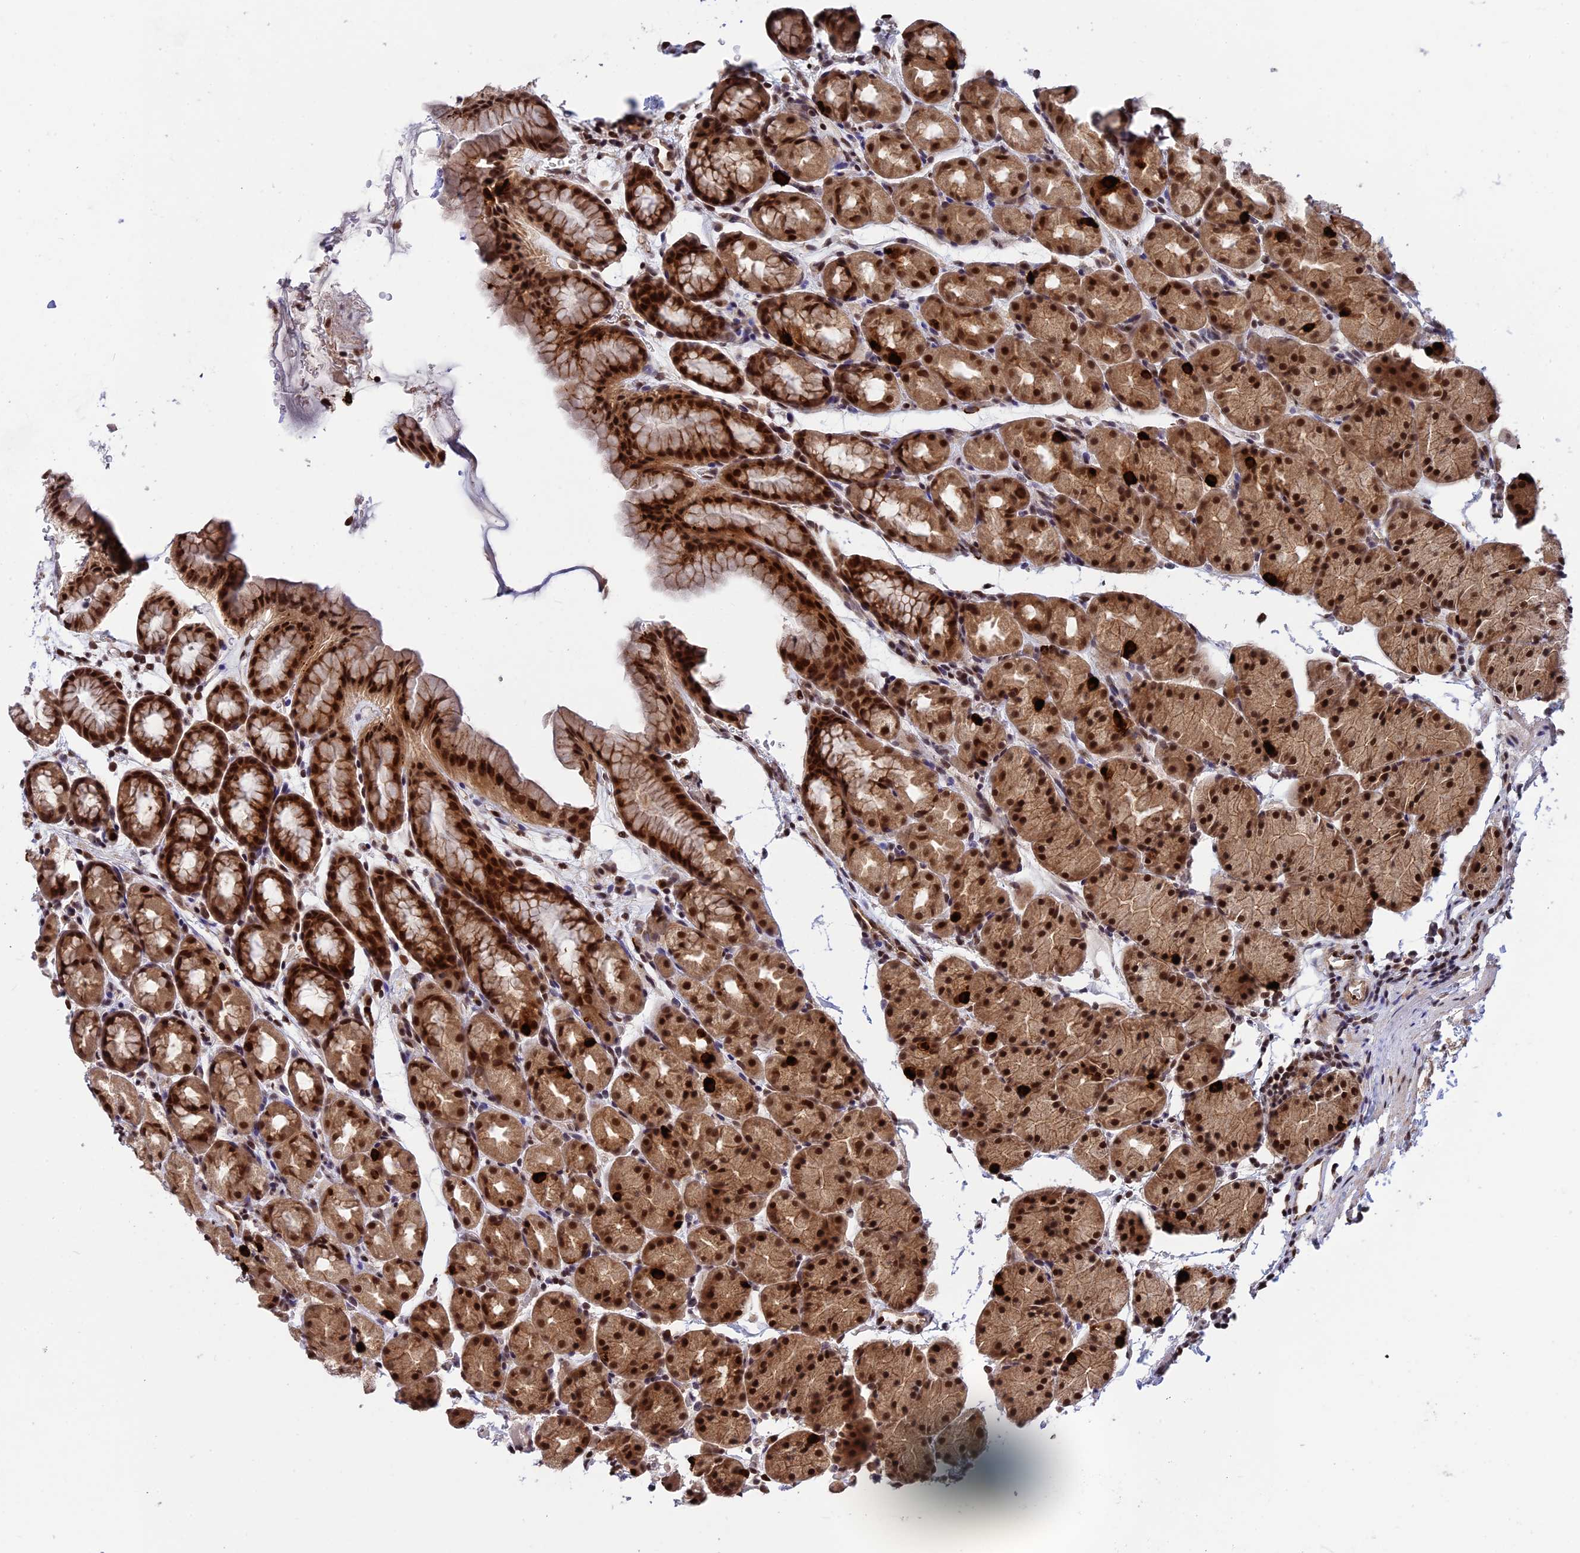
{"staining": {"intensity": "strong", "quantity": ">75%", "location": "cytoplasmic/membranous,nuclear"}, "tissue": "stomach", "cell_type": "Glandular cells", "image_type": "normal", "snomed": [{"axis": "morphology", "description": "Normal tissue, NOS"}, {"axis": "topography", "description": "Stomach, upper"}, {"axis": "topography", "description": "Stomach"}], "caption": "Immunohistochemical staining of benign stomach reveals strong cytoplasmic/membranous,nuclear protein positivity in about >75% of glandular cells.", "gene": "POLR2C", "patient": {"sex": "male", "age": 47}}